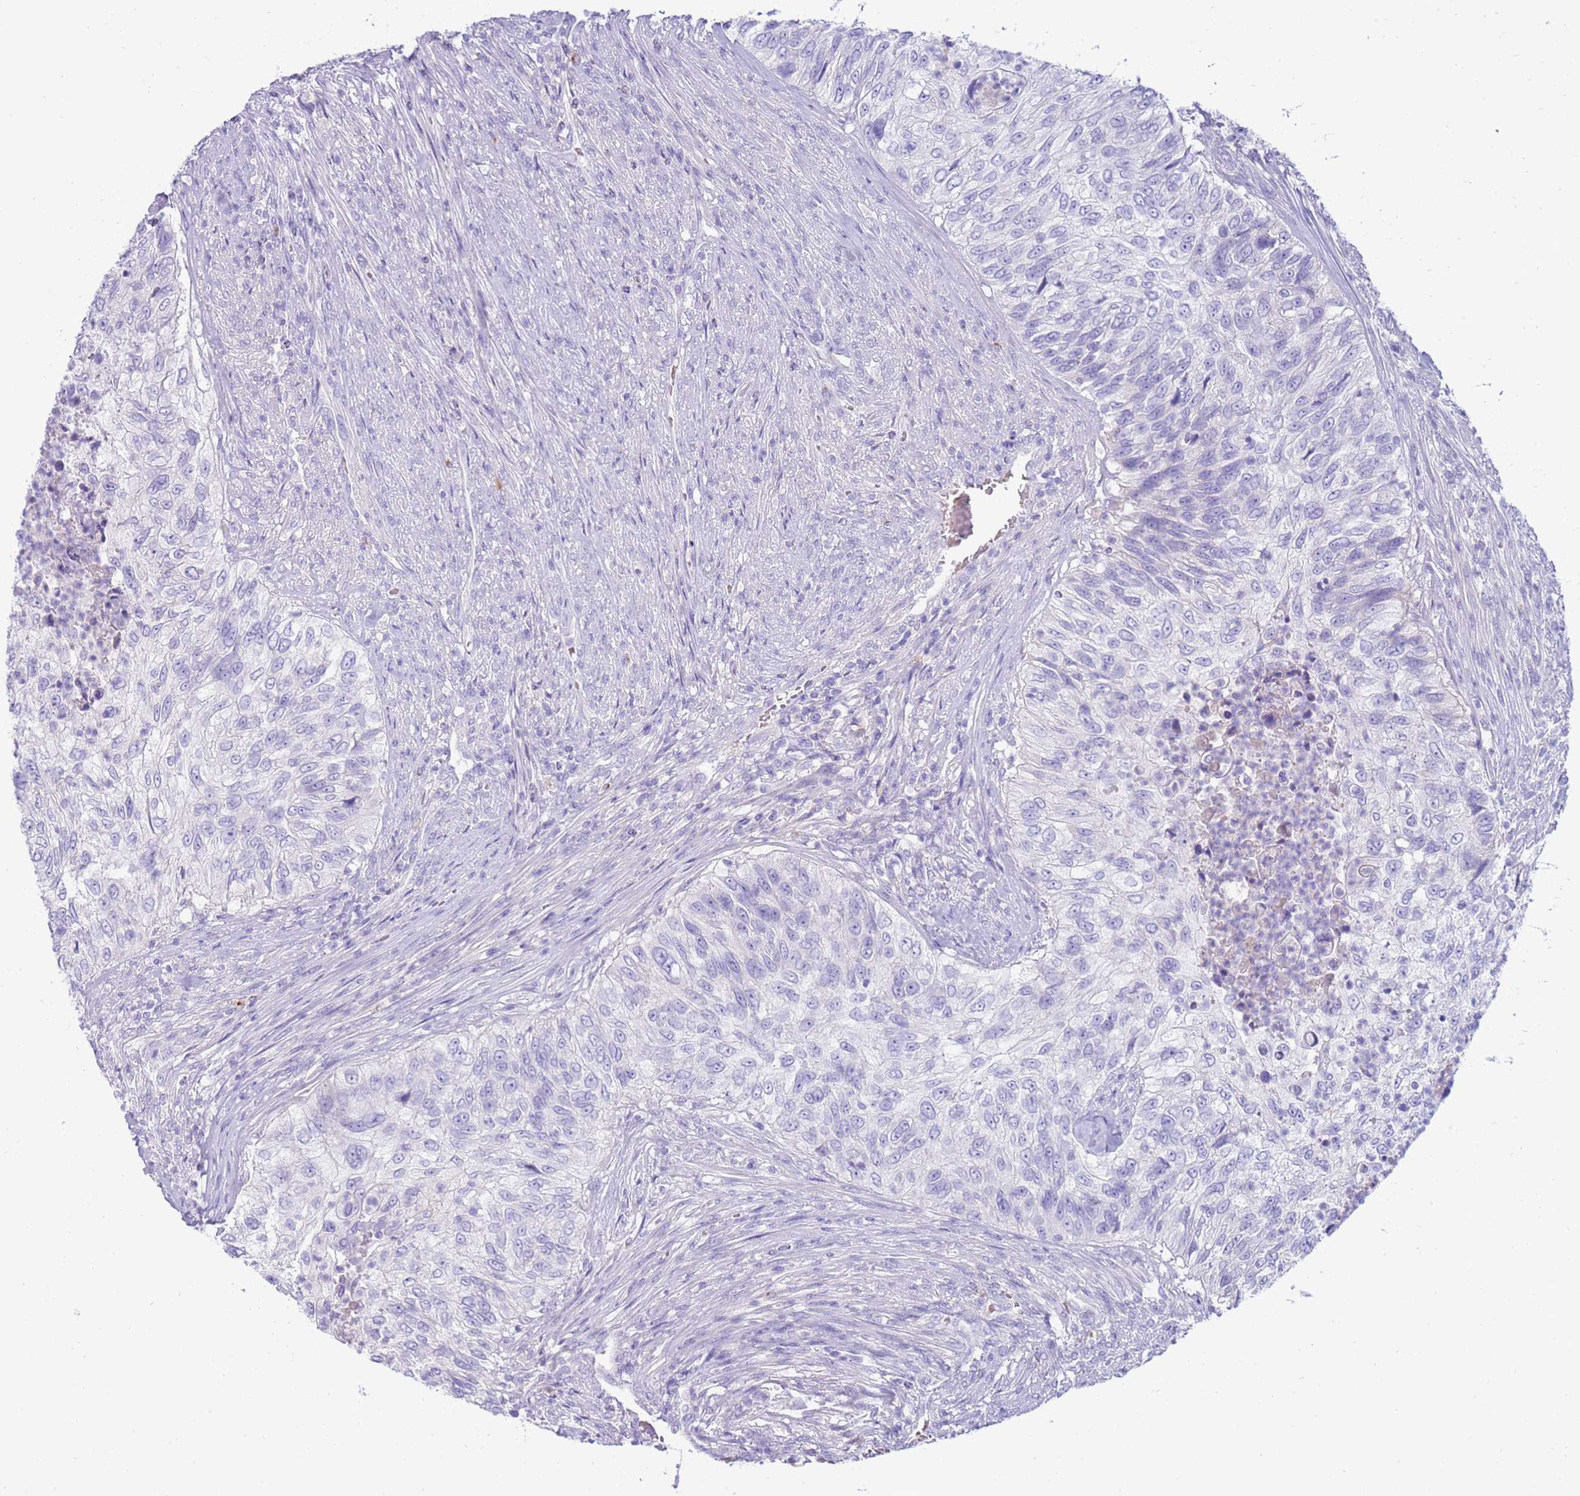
{"staining": {"intensity": "negative", "quantity": "none", "location": "none"}, "tissue": "urothelial cancer", "cell_type": "Tumor cells", "image_type": "cancer", "snomed": [{"axis": "morphology", "description": "Urothelial carcinoma, High grade"}, {"axis": "topography", "description": "Urinary bladder"}], "caption": "Micrograph shows no protein staining in tumor cells of high-grade urothelial carcinoma tissue.", "gene": "EVPLL", "patient": {"sex": "female", "age": 60}}